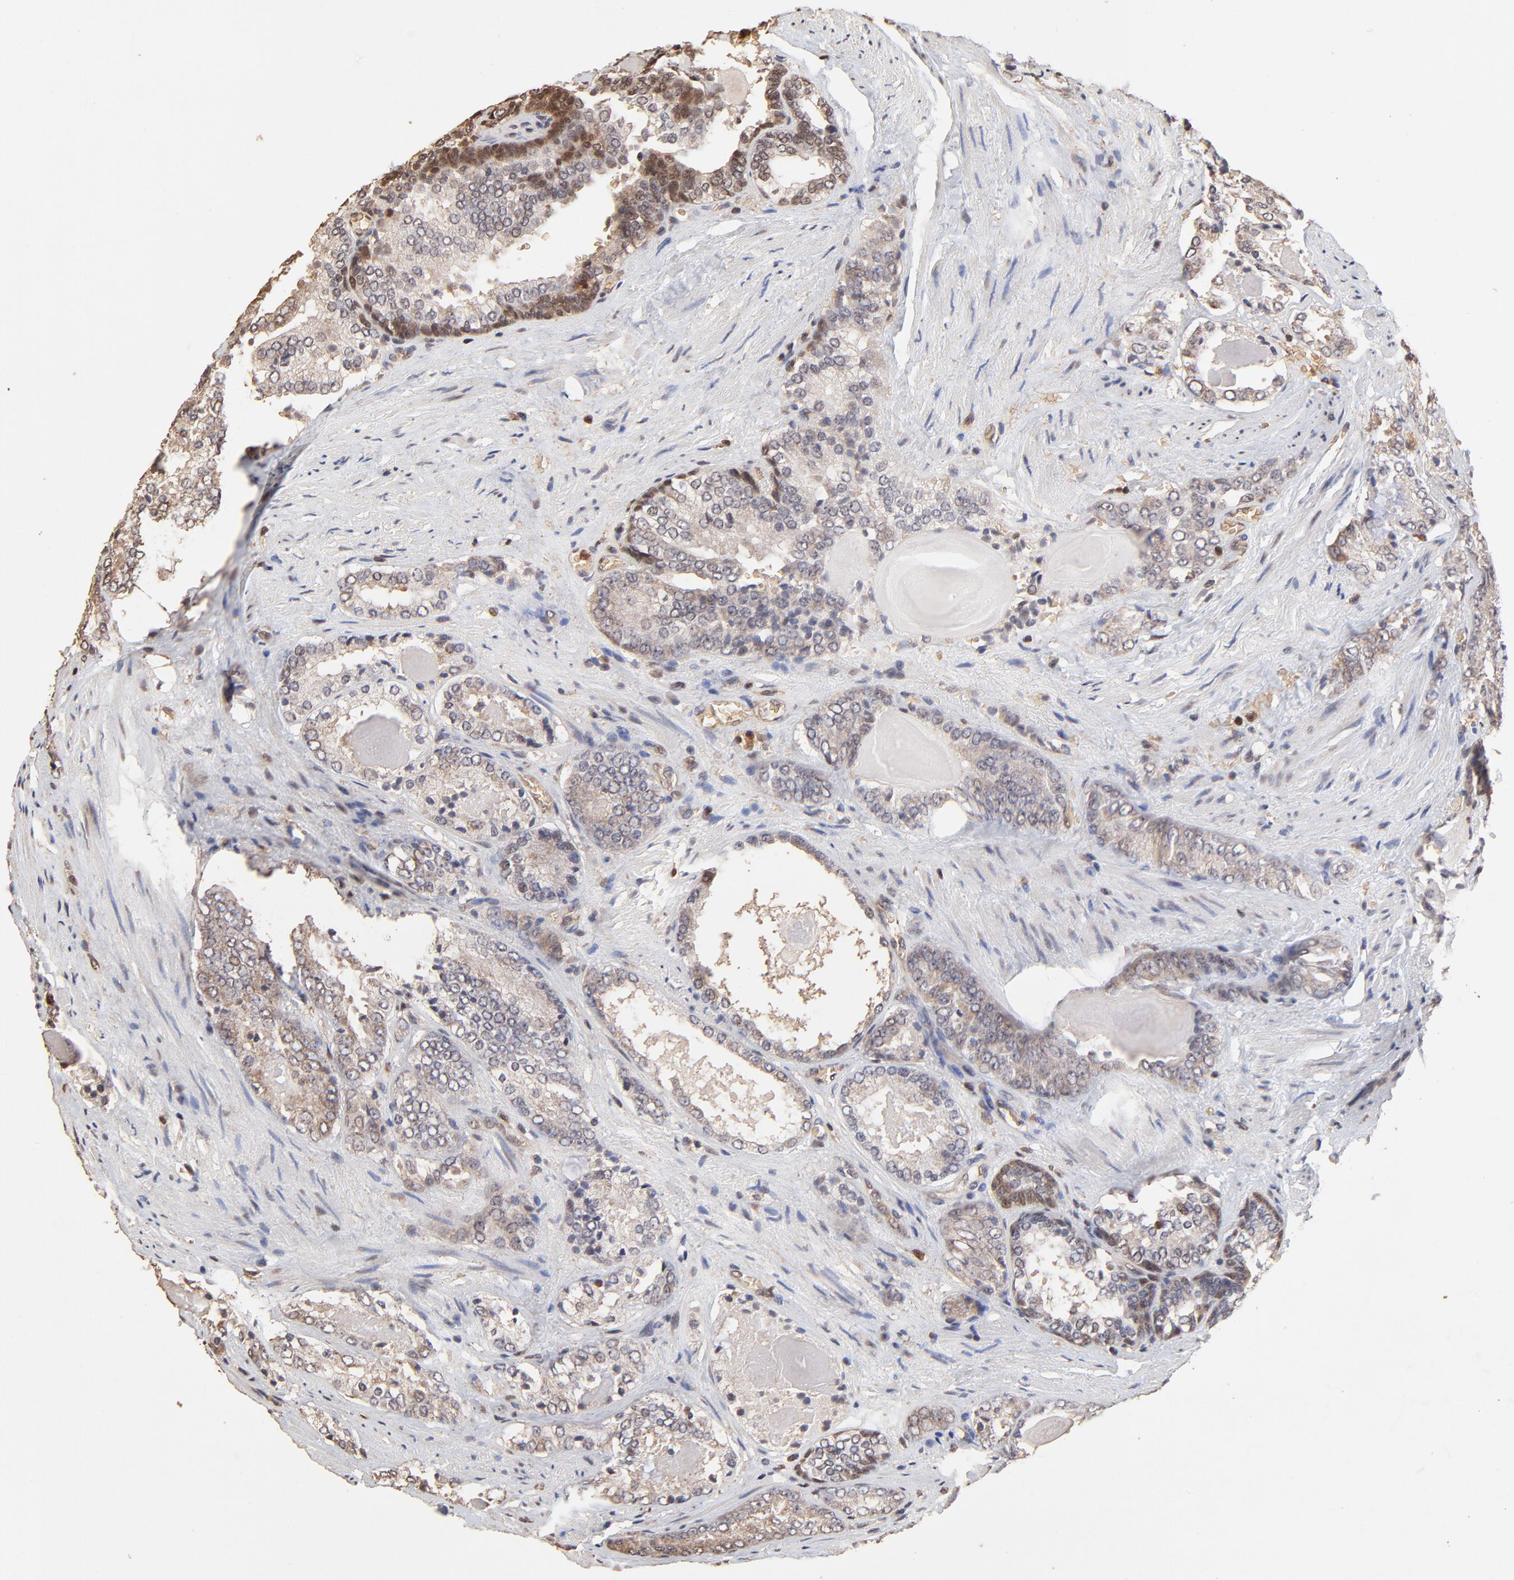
{"staining": {"intensity": "weak", "quantity": ">75%", "location": "cytoplasmic/membranous"}, "tissue": "prostate cancer", "cell_type": "Tumor cells", "image_type": "cancer", "snomed": [{"axis": "morphology", "description": "Adenocarcinoma, Medium grade"}, {"axis": "topography", "description": "Prostate"}], "caption": "Immunohistochemistry (IHC) staining of prostate medium-grade adenocarcinoma, which shows low levels of weak cytoplasmic/membranous expression in approximately >75% of tumor cells indicating weak cytoplasmic/membranous protein positivity. The staining was performed using DAB (brown) for protein detection and nuclei were counterstained in hematoxylin (blue).", "gene": "CASP1", "patient": {"sex": "male", "age": 60}}